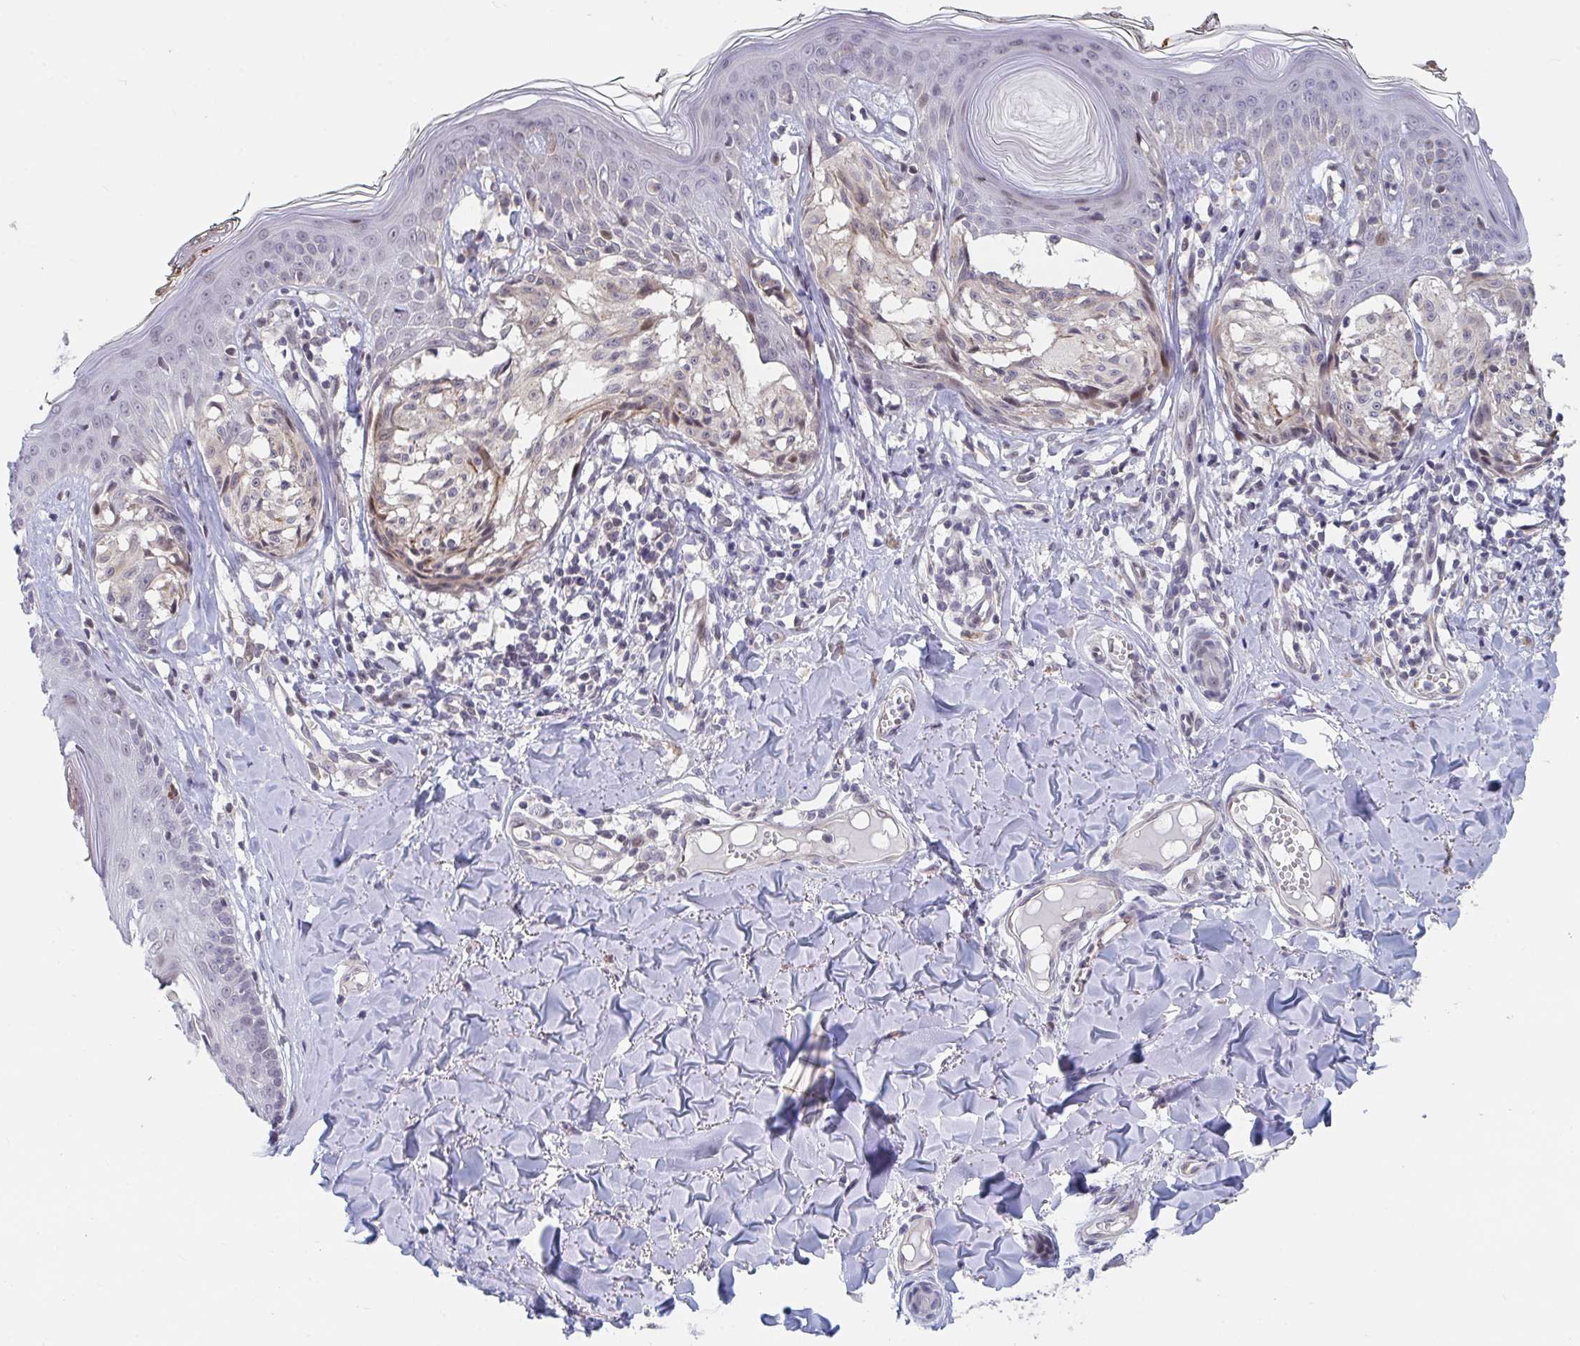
{"staining": {"intensity": "negative", "quantity": "none", "location": "none"}, "tissue": "melanoma", "cell_type": "Tumor cells", "image_type": "cancer", "snomed": [{"axis": "morphology", "description": "Malignant melanoma, NOS"}, {"axis": "topography", "description": "Skin"}], "caption": "Melanoma was stained to show a protein in brown. There is no significant positivity in tumor cells. (Stains: DAB IHC with hematoxylin counter stain, Microscopy: brightfield microscopy at high magnification).", "gene": "FAM156B", "patient": {"sex": "female", "age": 43}}